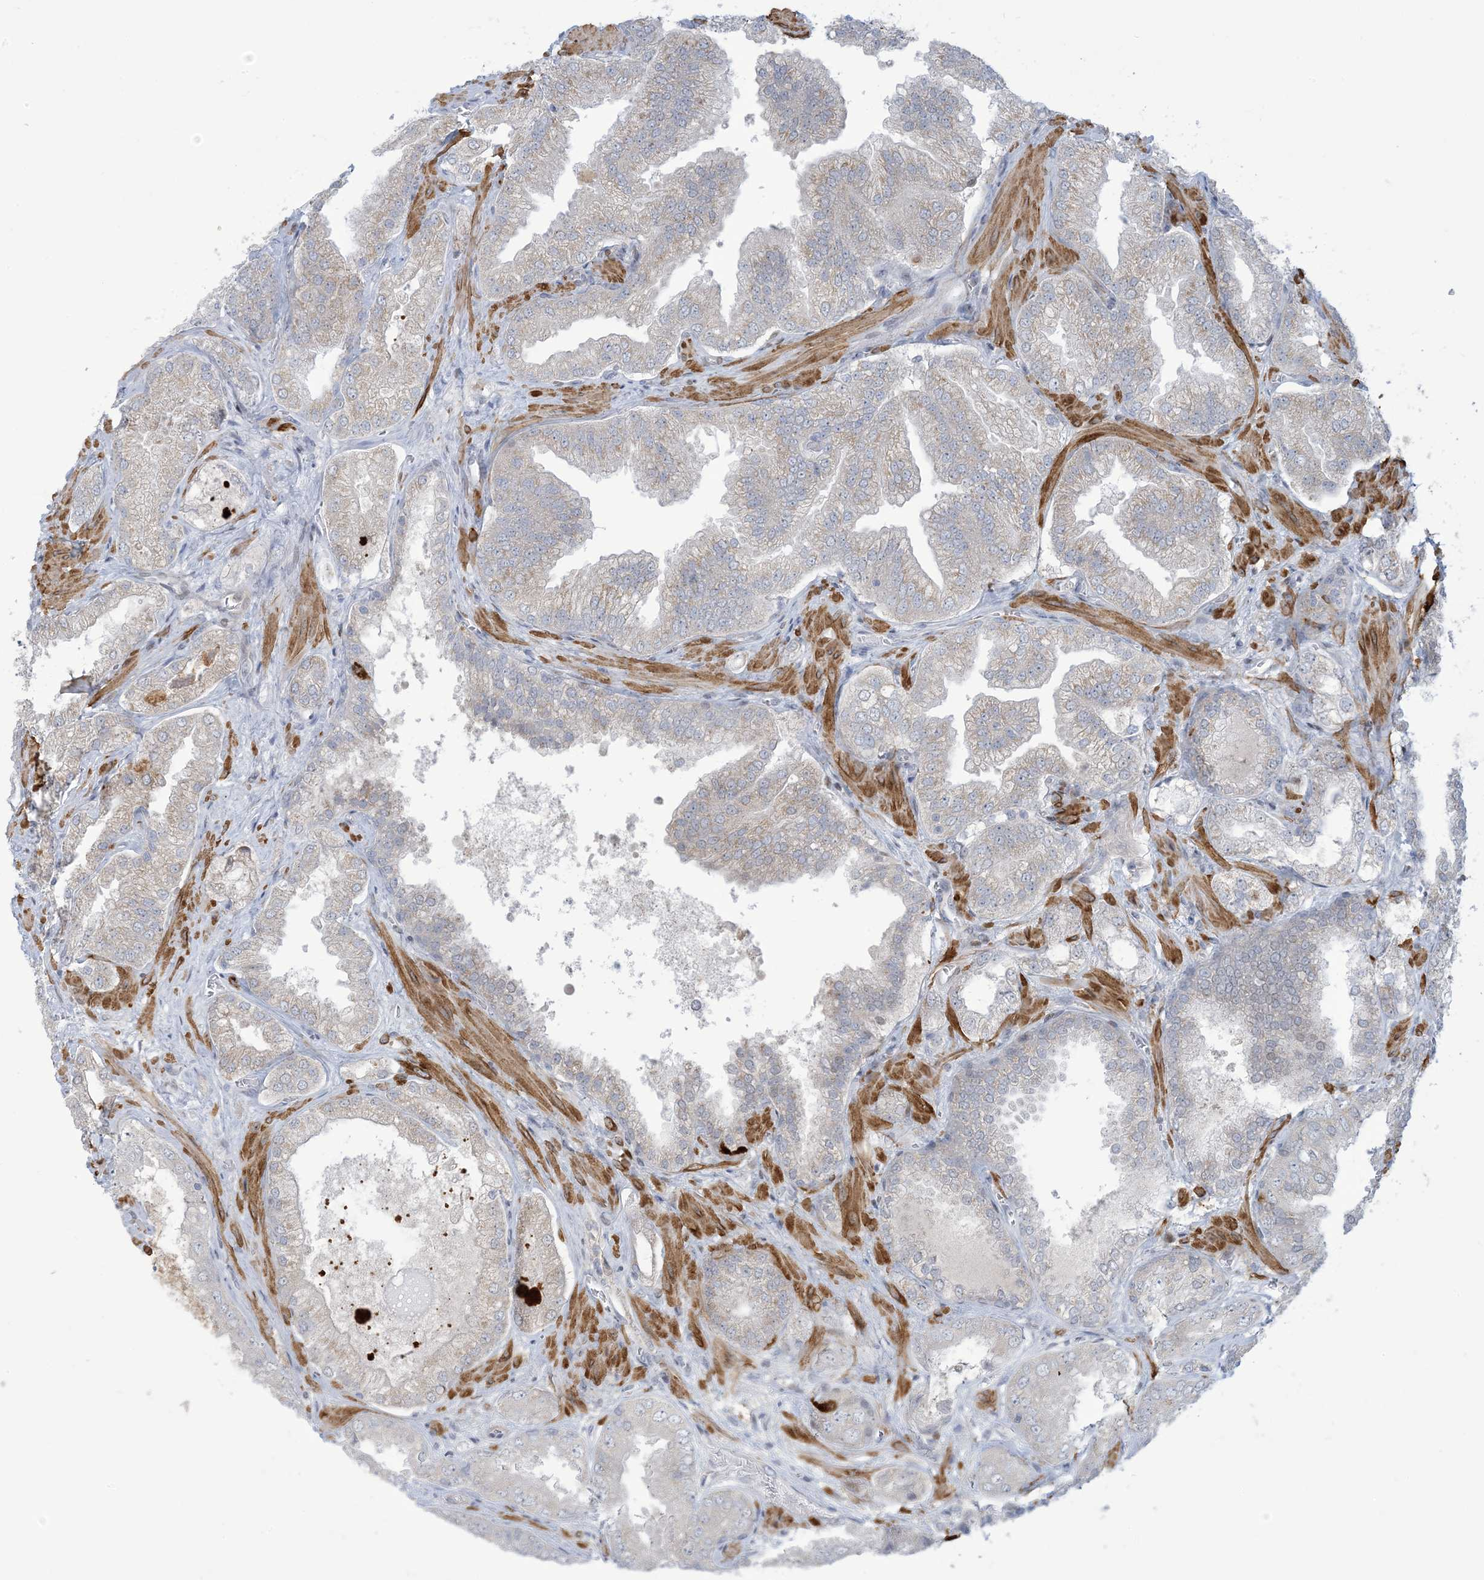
{"staining": {"intensity": "weak", "quantity": "25%-75%", "location": "cytoplasmic/membranous"}, "tissue": "prostate cancer", "cell_type": "Tumor cells", "image_type": "cancer", "snomed": [{"axis": "morphology", "description": "Adenocarcinoma, High grade"}, {"axis": "topography", "description": "Prostate"}], "caption": "A brown stain labels weak cytoplasmic/membranous staining of a protein in human prostate cancer (adenocarcinoma (high-grade)) tumor cells. Using DAB (3,3'-diaminobenzidine) (brown) and hematoxylin (blue) stains, captured at high magnification using brightfield microscopy.", "gene": "AFTPH", "patient": {"sex": "male", "age": 58}}